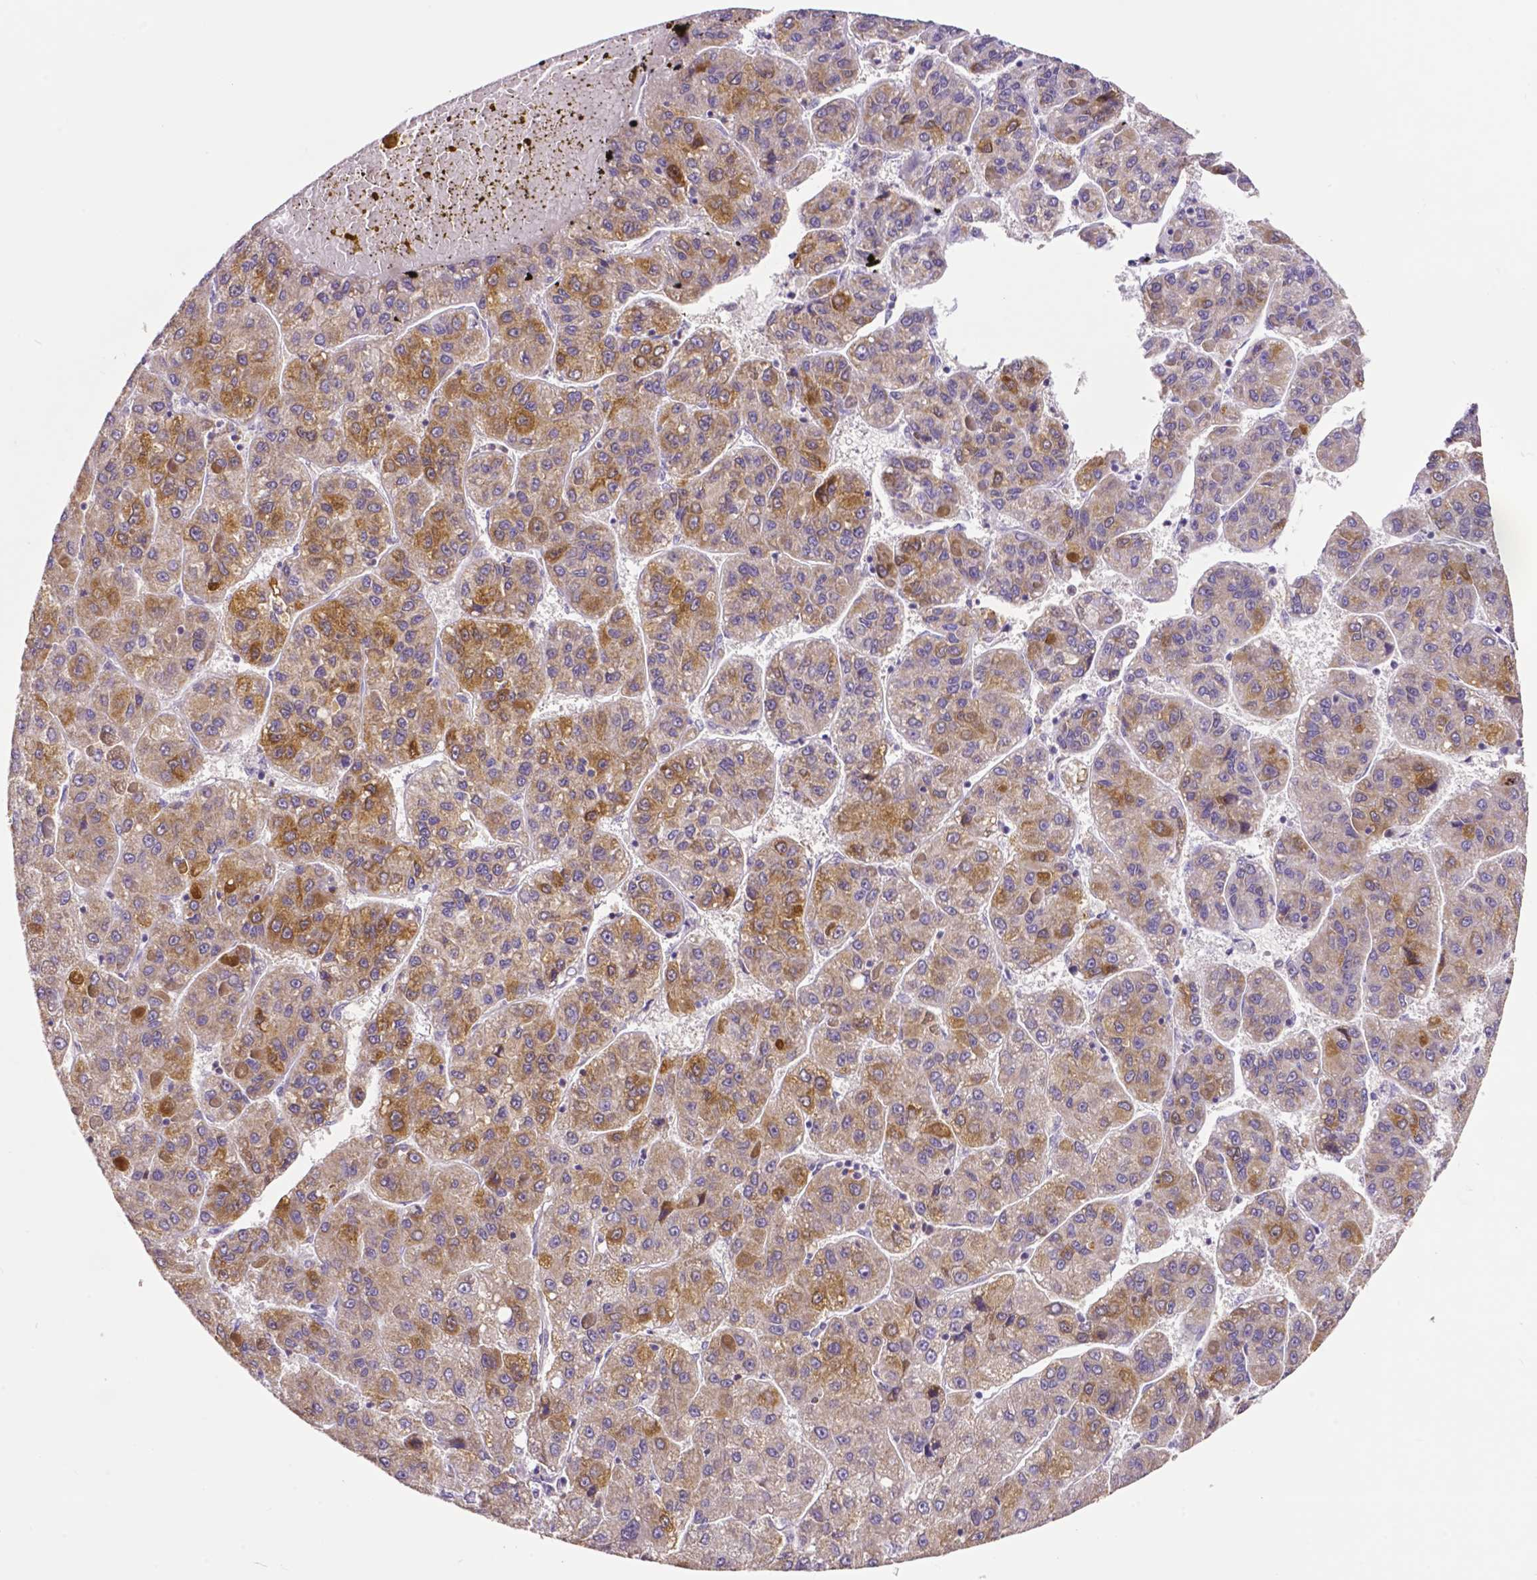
{"staining": {"intensity": "moderate", "quantity": "25%-75%", "location": "cytoplasmic/membranous"}, "tissue": "liver cancer", "cell_type": "Tumor cells", "image_type": "cancer", "snomed": [{"axis": "morphology", "description": "Carcinoma, Hepatocellular, NOS"}, {"axis": "topography", "description": "Liver"}], "caption": "A medium amount of moderate cytoplasmic/membranous staining is seen in approximately 25%-75% of tumor cells in hepatocellular carcinoma (liver) tissue.", "gene": "MCL1", "patient": {"sex": "female", "age": 82}}